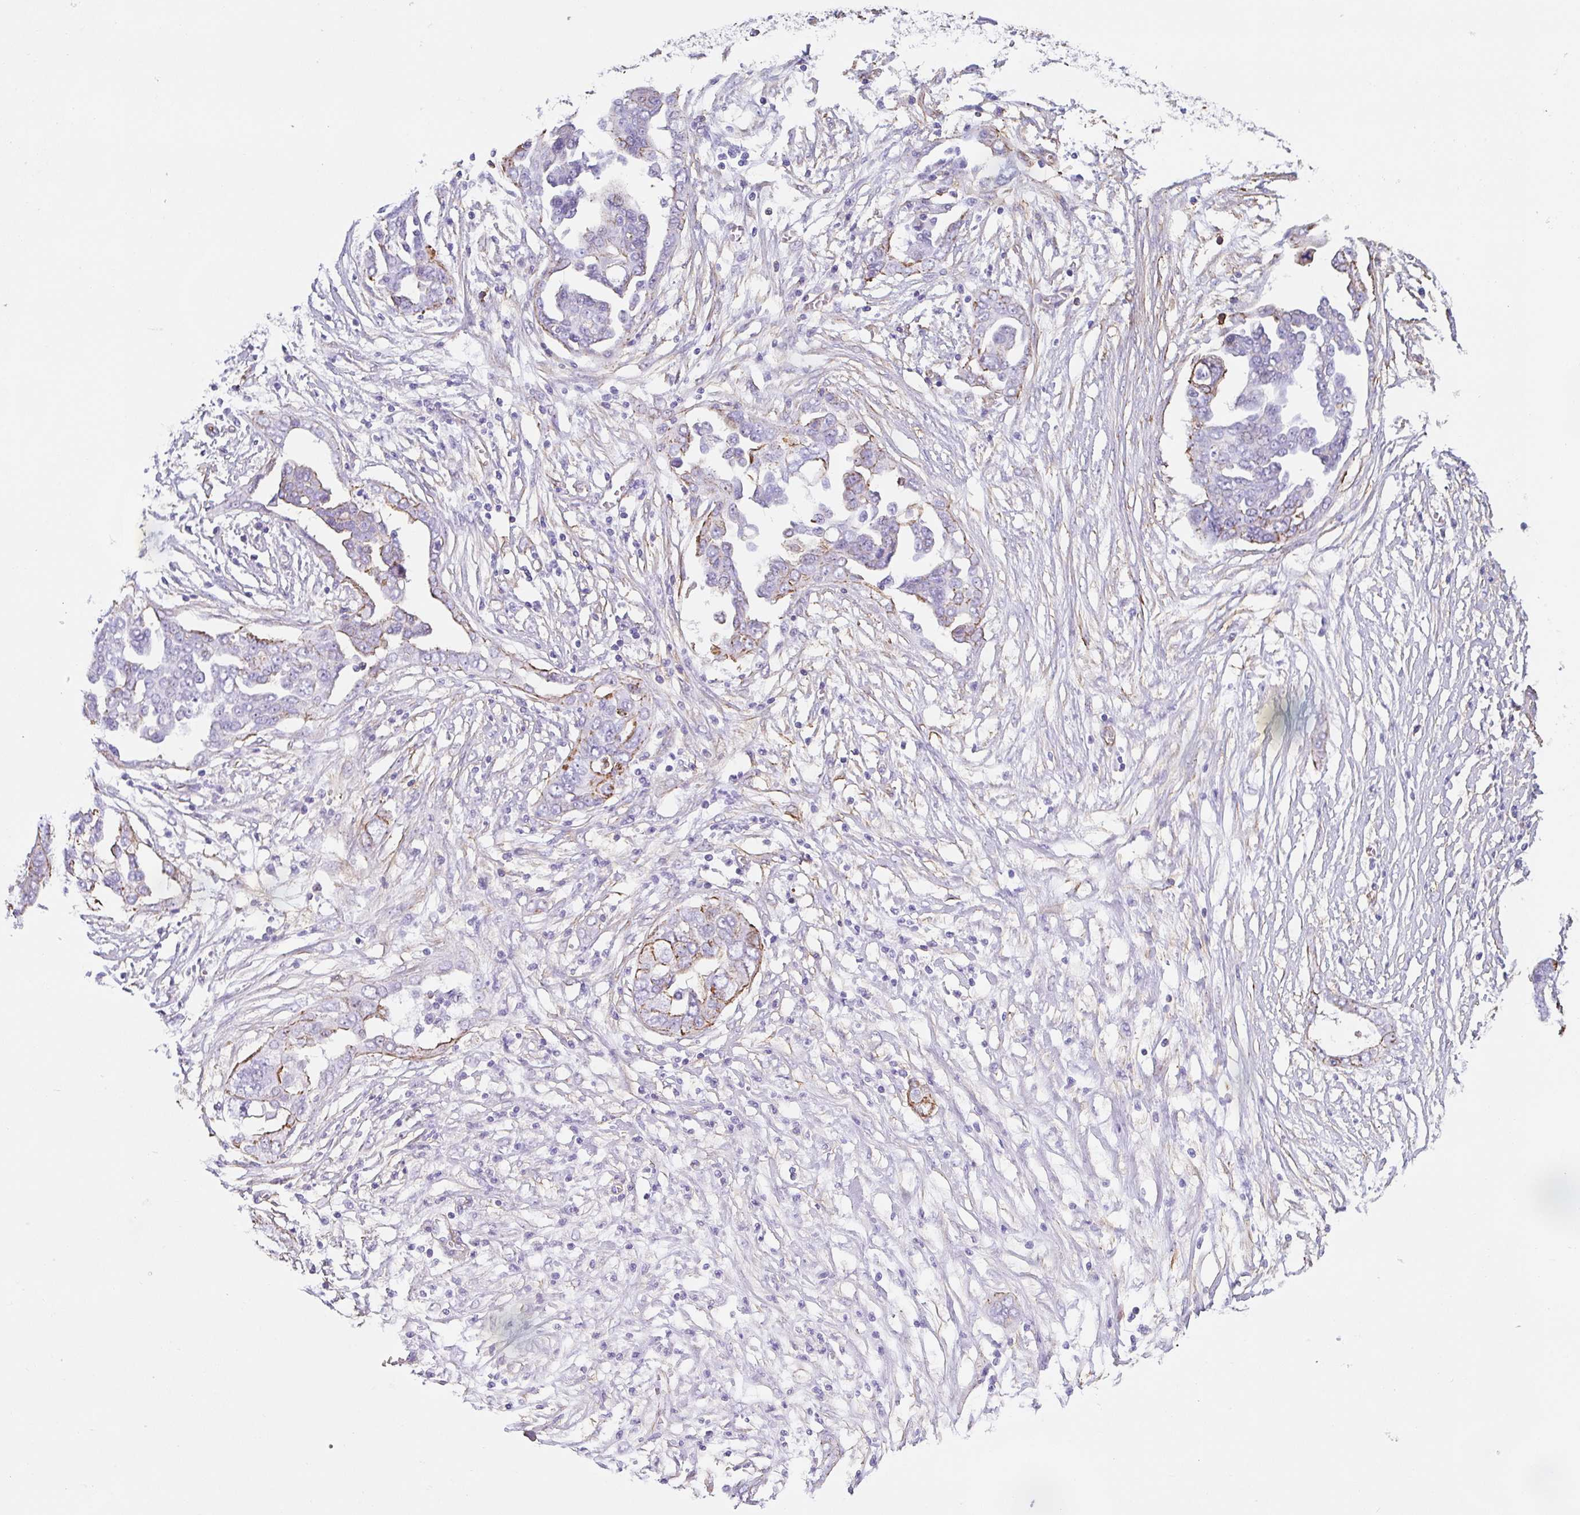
{"staining": {"intensity": "moderate", "quantity": "<25%", "location": "cytoplasmic/membranous"}, "tissue": "ovarian cancer", "cell_type": "Tumor cells", "image_type": "cancer", "snomed": [{"axis": "morphology", "description": "Cystadenocarcinoma, serous, NOS"}, {"axis": "topography", "description": "Ovary"}], "caption": "Brown immunohistochemical staining in human ovarian cancer demonstrates moderate cytoplasmic/membranous staining in approximately <25% of tumor cells.", "gene": "DBN1", "patient": {"sex": "female", "age": 59}}